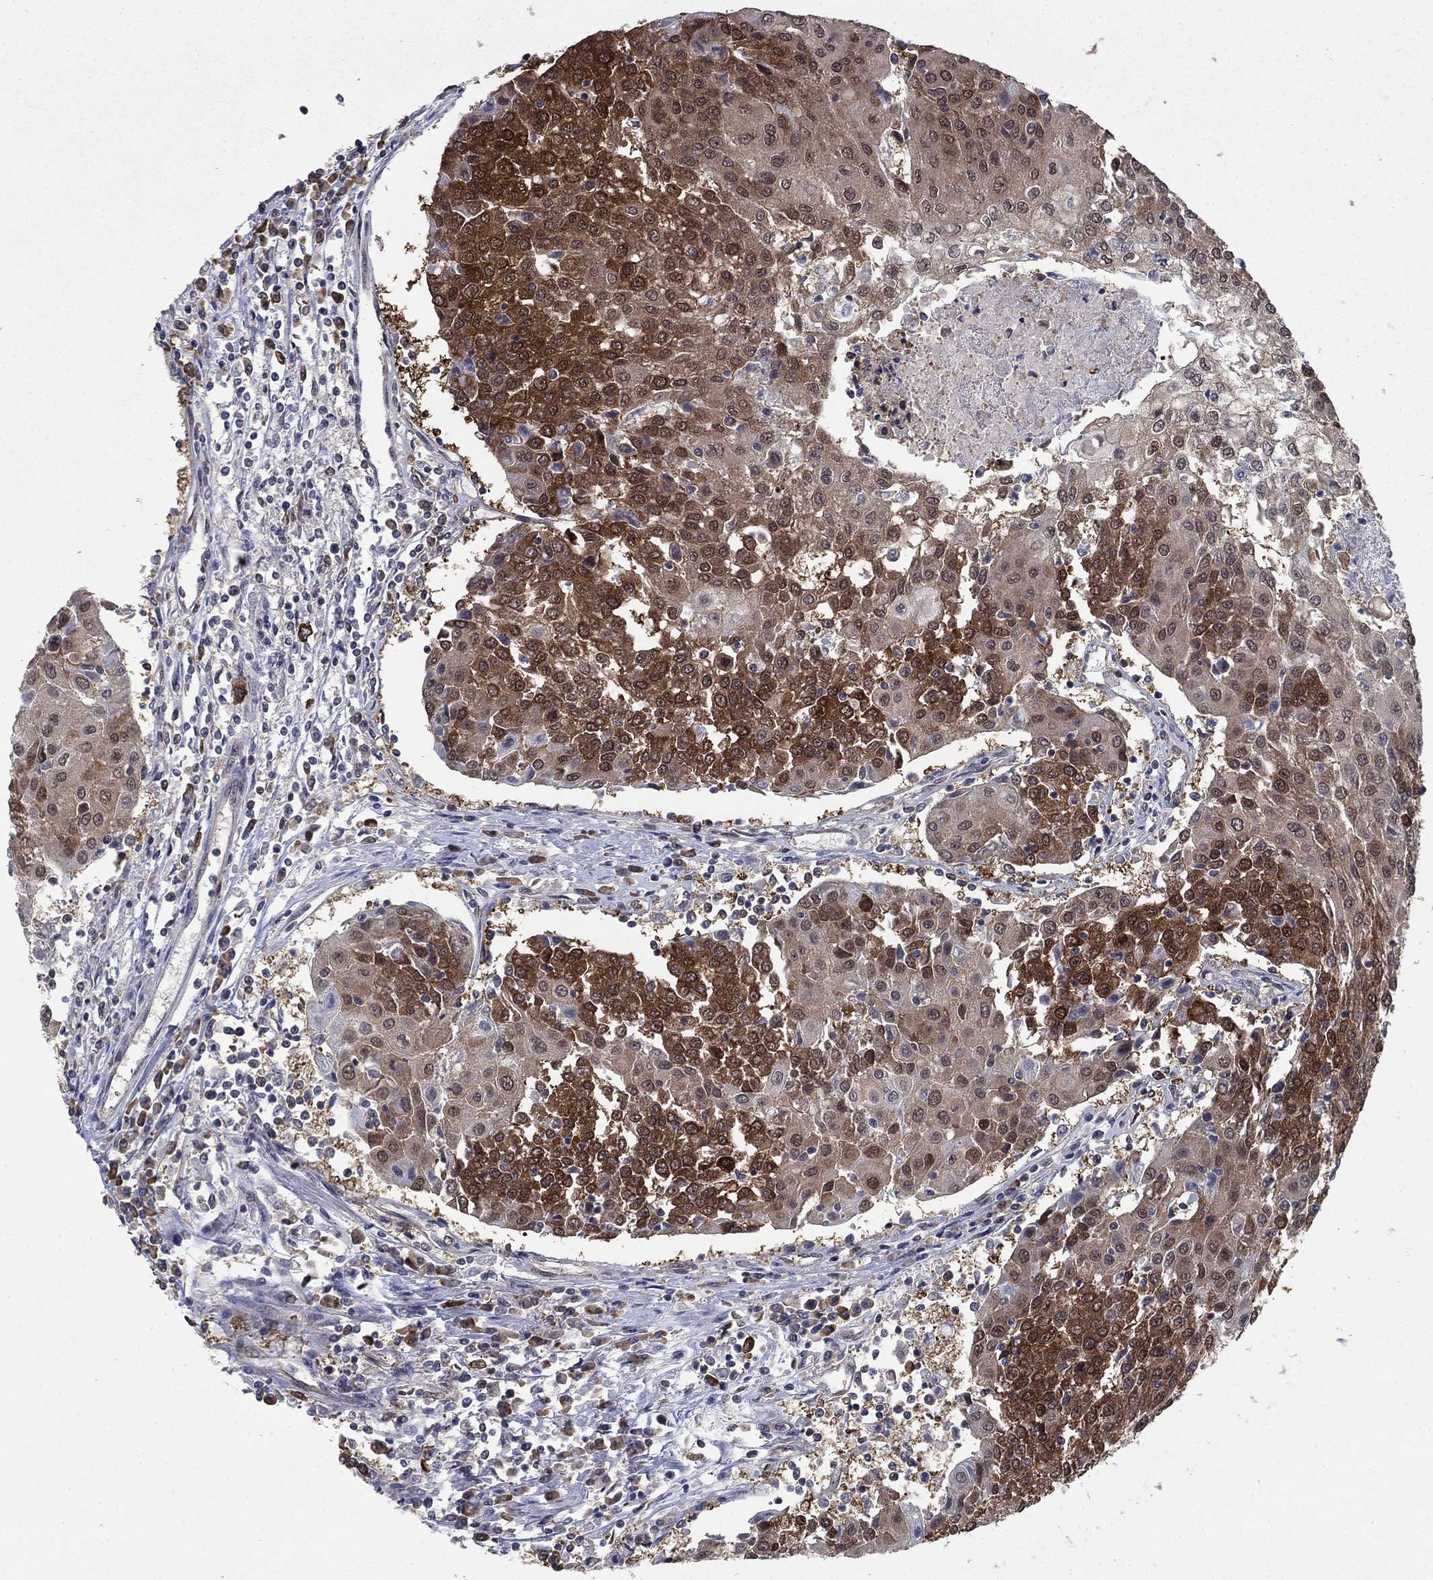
{"staining": {"intensity": "strong", "quantity": "25%-75%", "location": "cytoplasmic/membranous"}, "tissue": "urothelial cancer", "cell_type": "Tumor cells", "image_type": "cancer", "snomed": [{"axis": "morphology", "description": "Urothelial carcinoma, High grade"}, {"axis": "topography", "description": "Urinary bladder"}], "caption": "Protein positivity by immunohistochemistry demonstrates strong cytoplasmic/membranous staining in about 25%-75% of tumor cells in urothelial carcinoma (high-grade).", "gene": "FKBP4", "patient": {"sex": "female", "age": 85}}